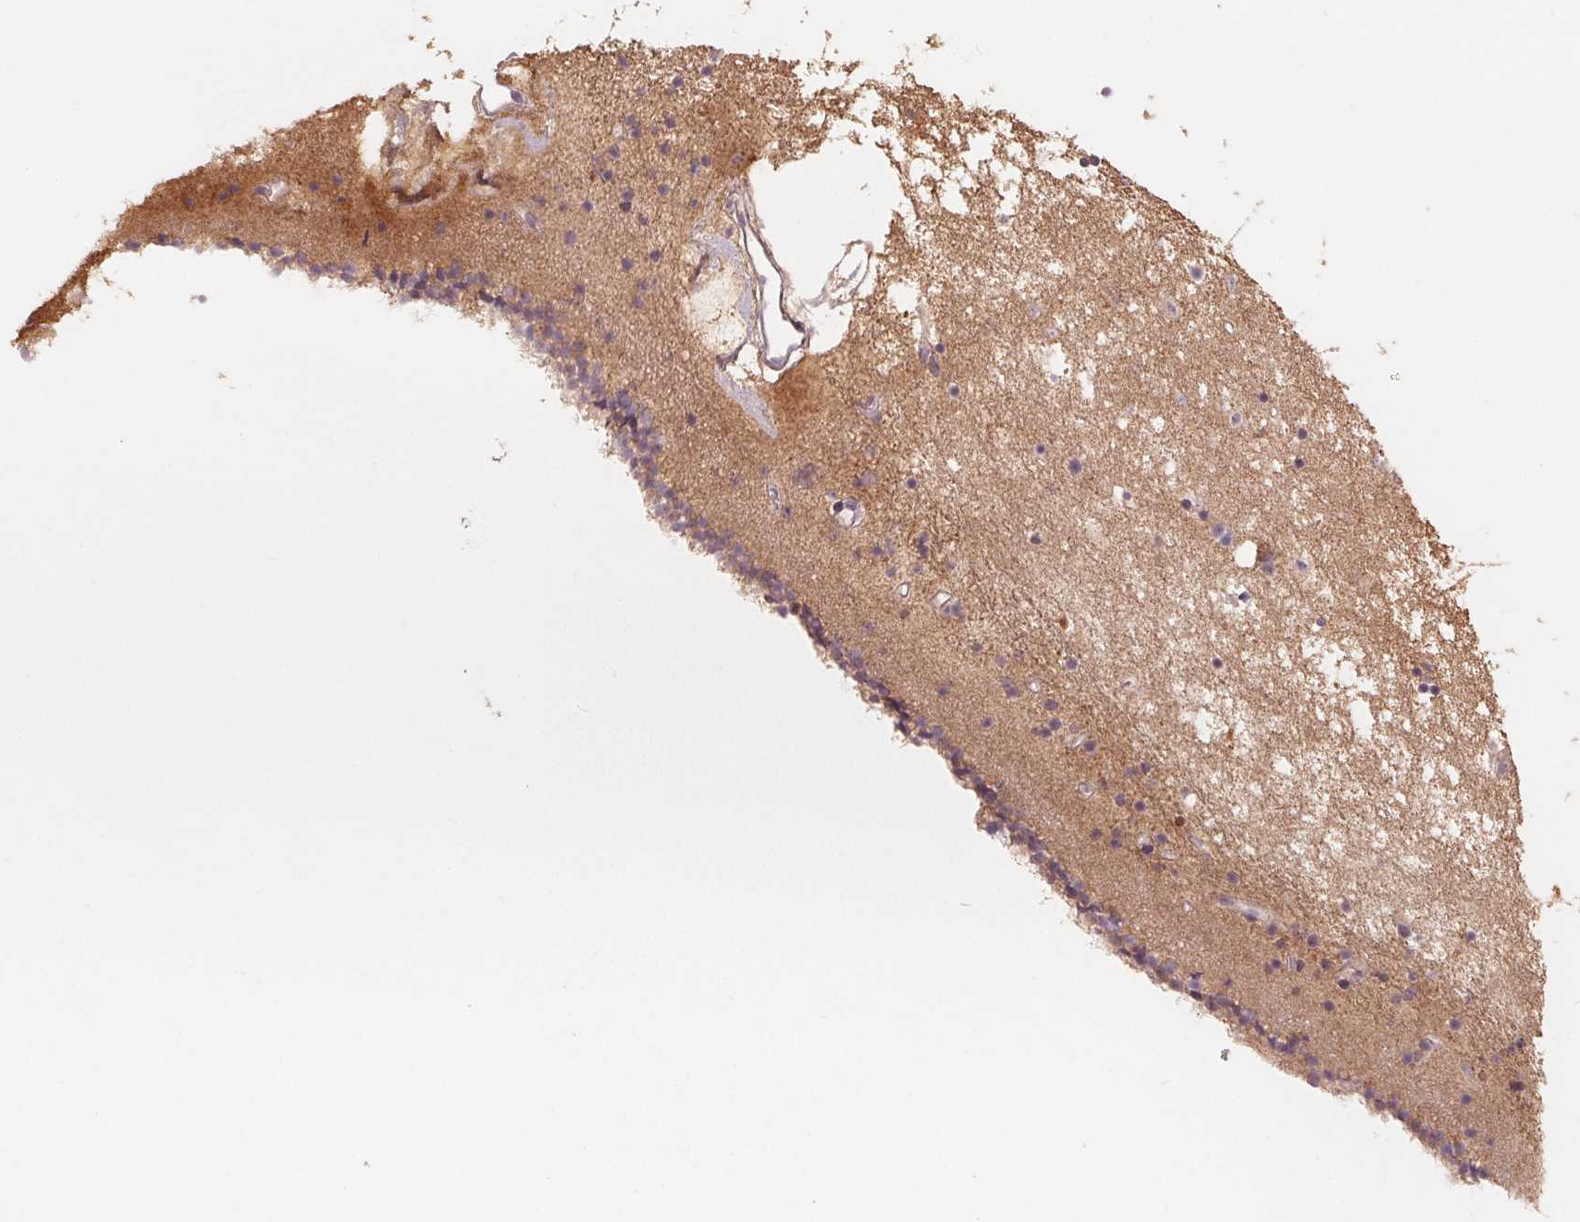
{"staining": {"intensity": "moderate", "quantity": "<25%", "location": "cytoplasmic/membranous"}, "tissue": "caudate", "cell_type": "Glial cells", "image_type": "normal", "snomed": [{"axis": "morphology", "description": "Normal tissue, NOS"}, {"axis": "topography", "description": "Lateral ventricle wall"}], "caption": "The micrograph demonstrates immunohistochemical staining of normal caudate. There is moderate cytoplasmic/membranous staining is identified in about <25% of glial cells.", "gene": "CFC1B", "patient": {"sex": "female", "age": 71}}